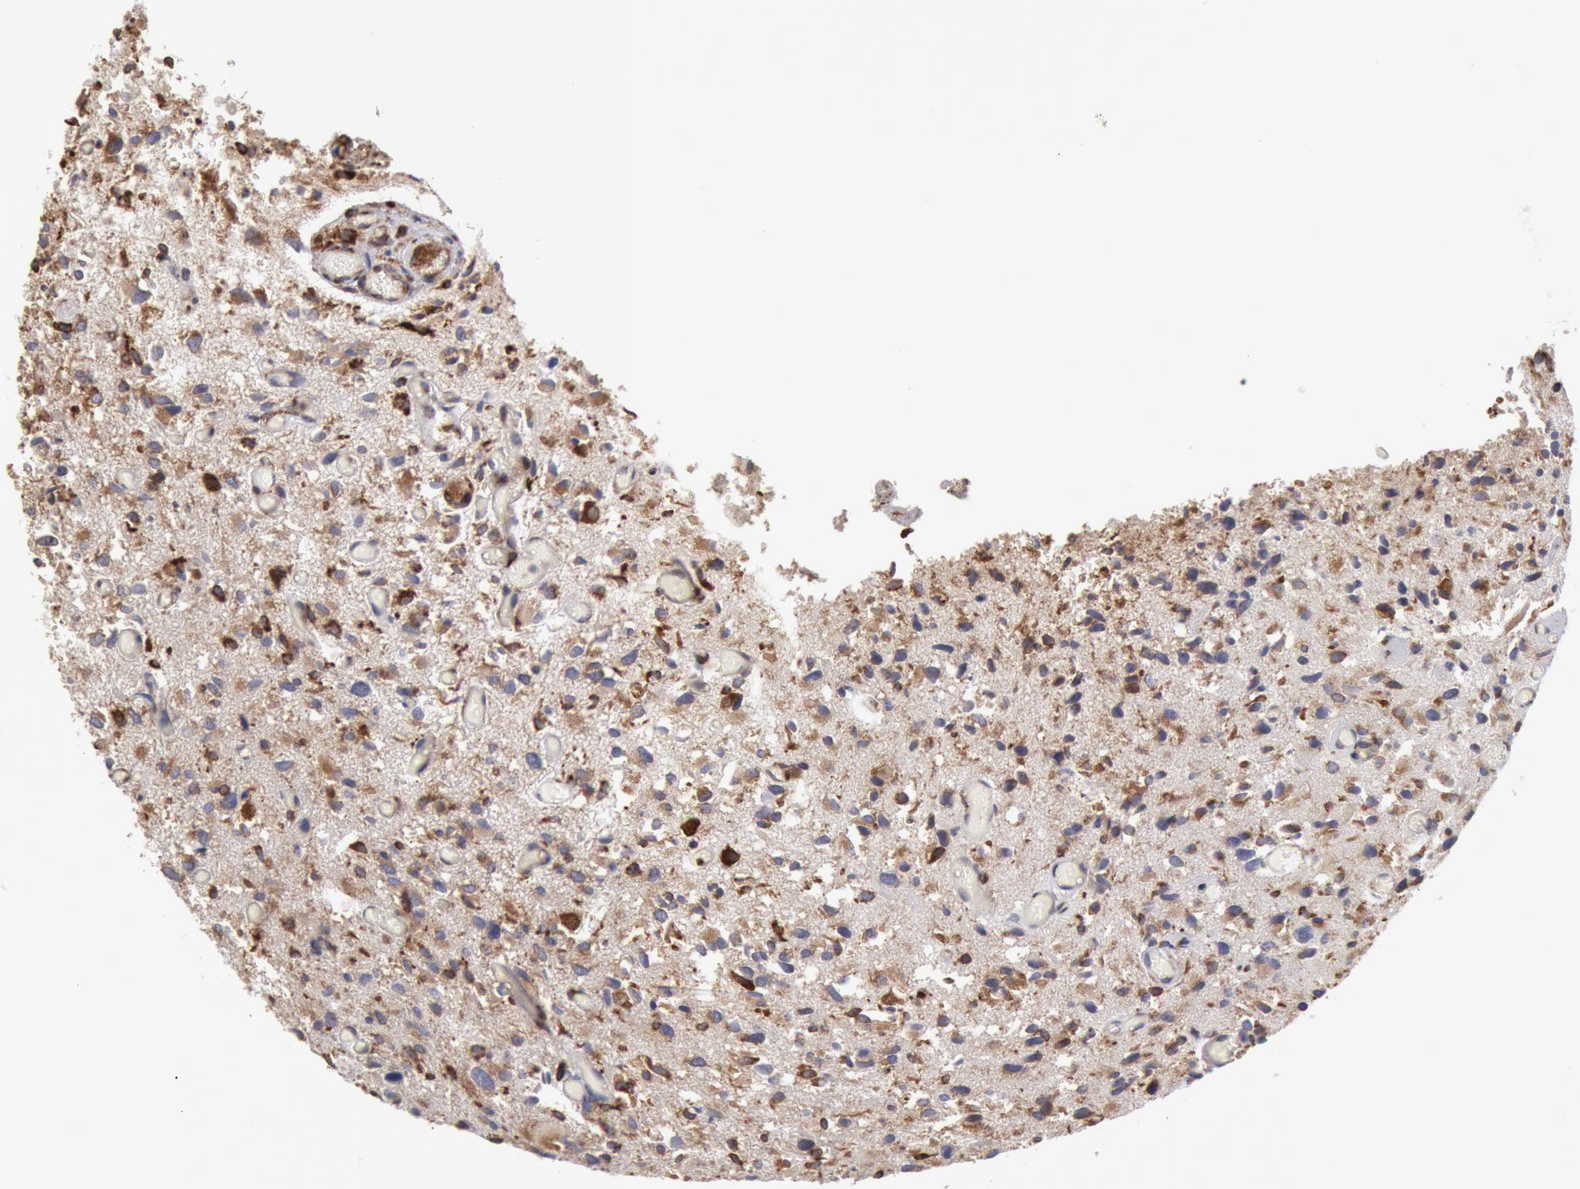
{"staining": {"intensity": "moderate", "quantity": "25%-75%", "location": "cytoplasmic/membranous"}, "tissue": "glioma", "cell_type": "Tumor cells", "image_type": "cancer", "snomed": [{"axis": "morphology", "description": "Glioma, malignant, High grade"}, {"axis": "topography", "description": "Brain"}], "caption": "High-grade glioma (malignant) stained with a brown dye displays moderate cytoplasmic/membranous positive expression in about 25%-75% of tumor cells.", "gene": "ERP44", "patient": {"sex": "male", "age": 69}}